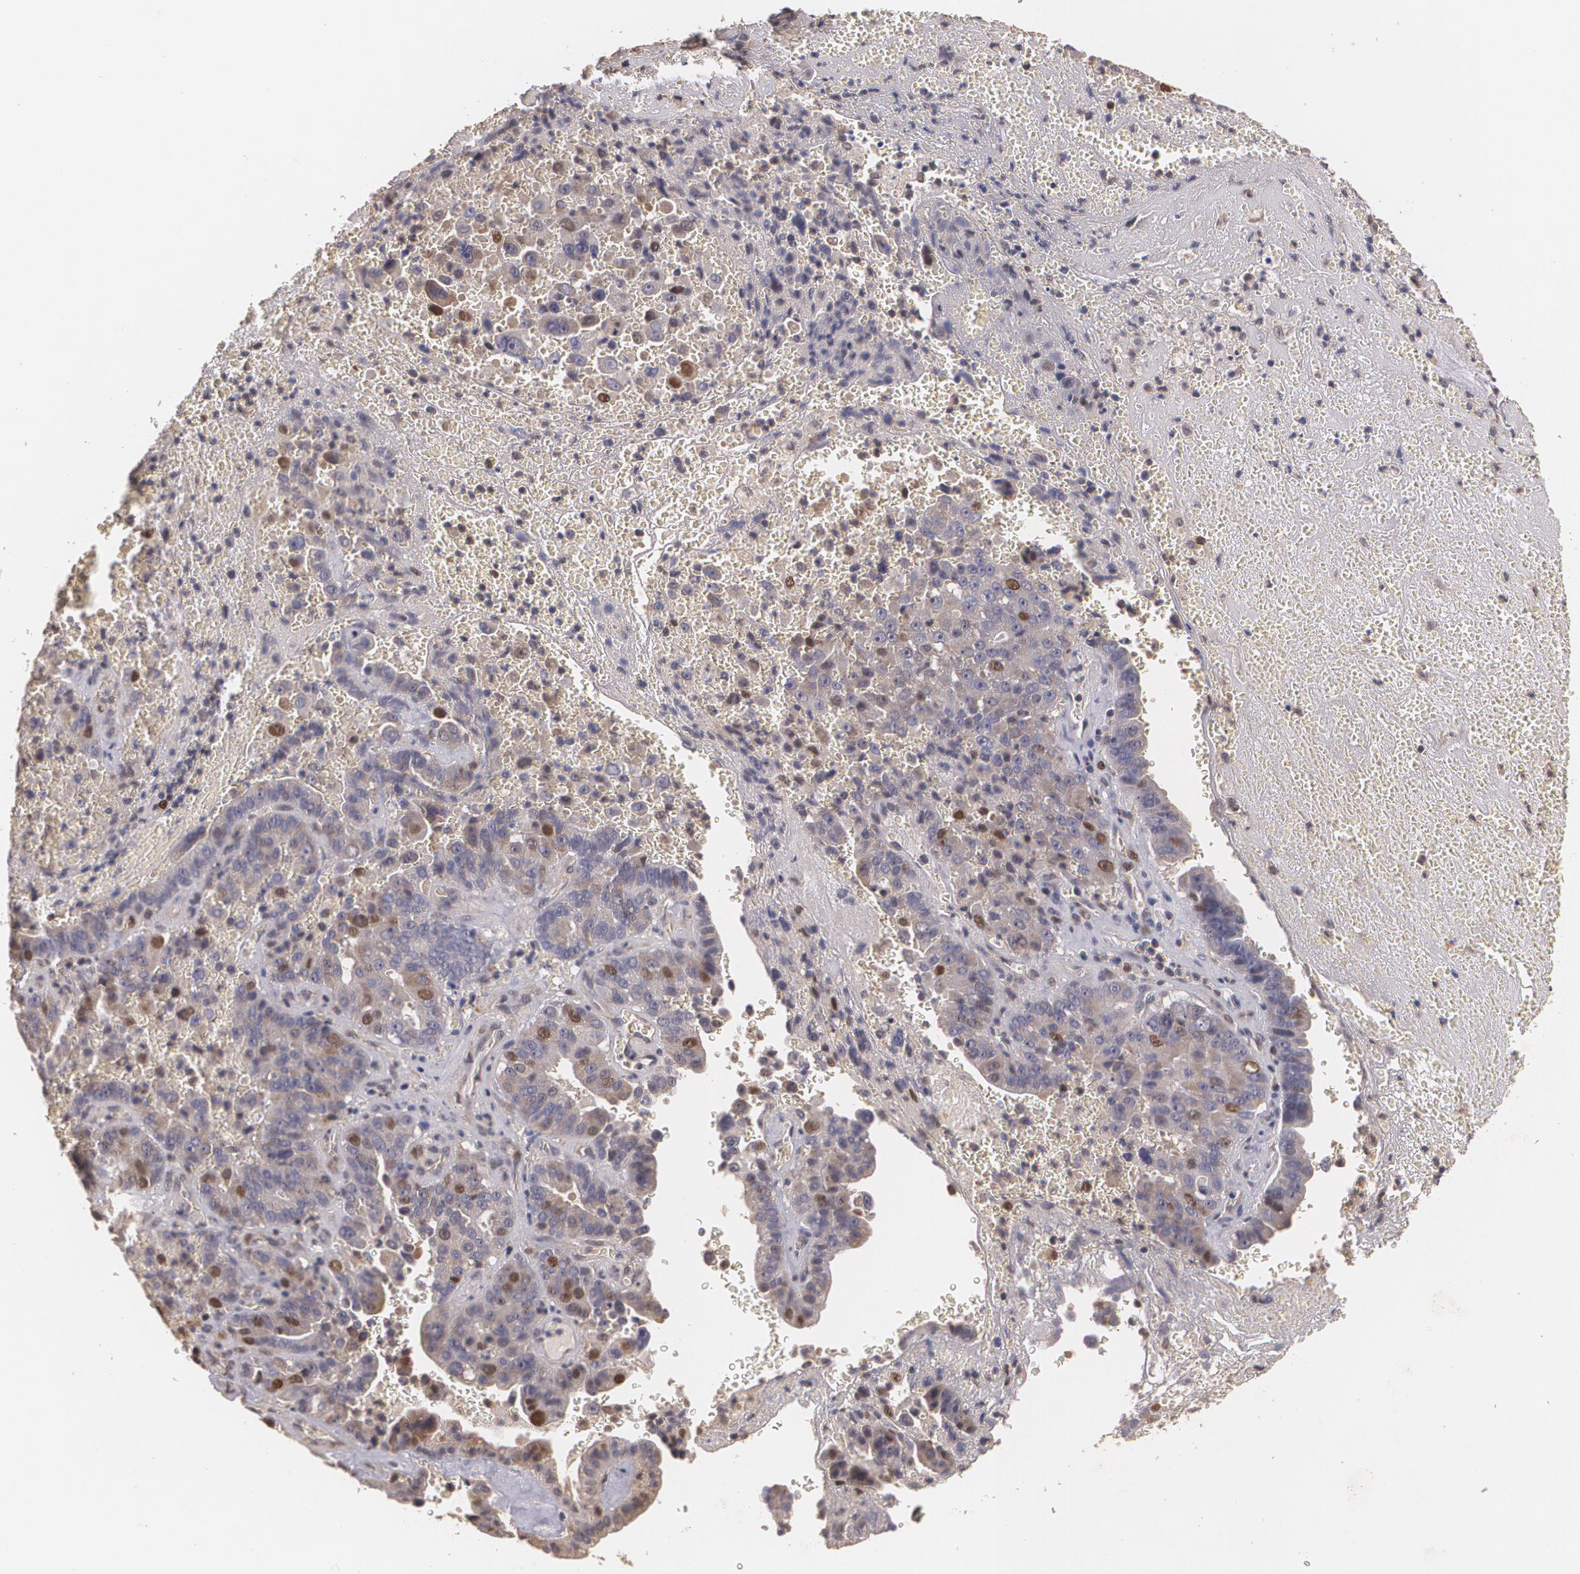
{"staining": {"intensity": "weak", "quantity": "25%-75%", "location": "cytoplasmic/membranous,nuclear"}, "tissue": "liver cancer", "cell_type": "Tumor cells", "image_type": "cancer", "snomed": [{"axis": "morphology", "description": "Cholangiocarcinoma"}, {"axis": "topography", "description": "Liver"}], "caption": "Tumor cells reveal low levels of weak cytoplasmic/membranous and nuclear expression in approximately 25%-75% of cells in human liver cancer (cholangiocarcinoma). Using DAB (brown) and hematoxylin (blue) stains, captured at high magnification using brightfield microscopy.", "gene": "BRCA1", "patient": {"sex": "female", "age": 79}}